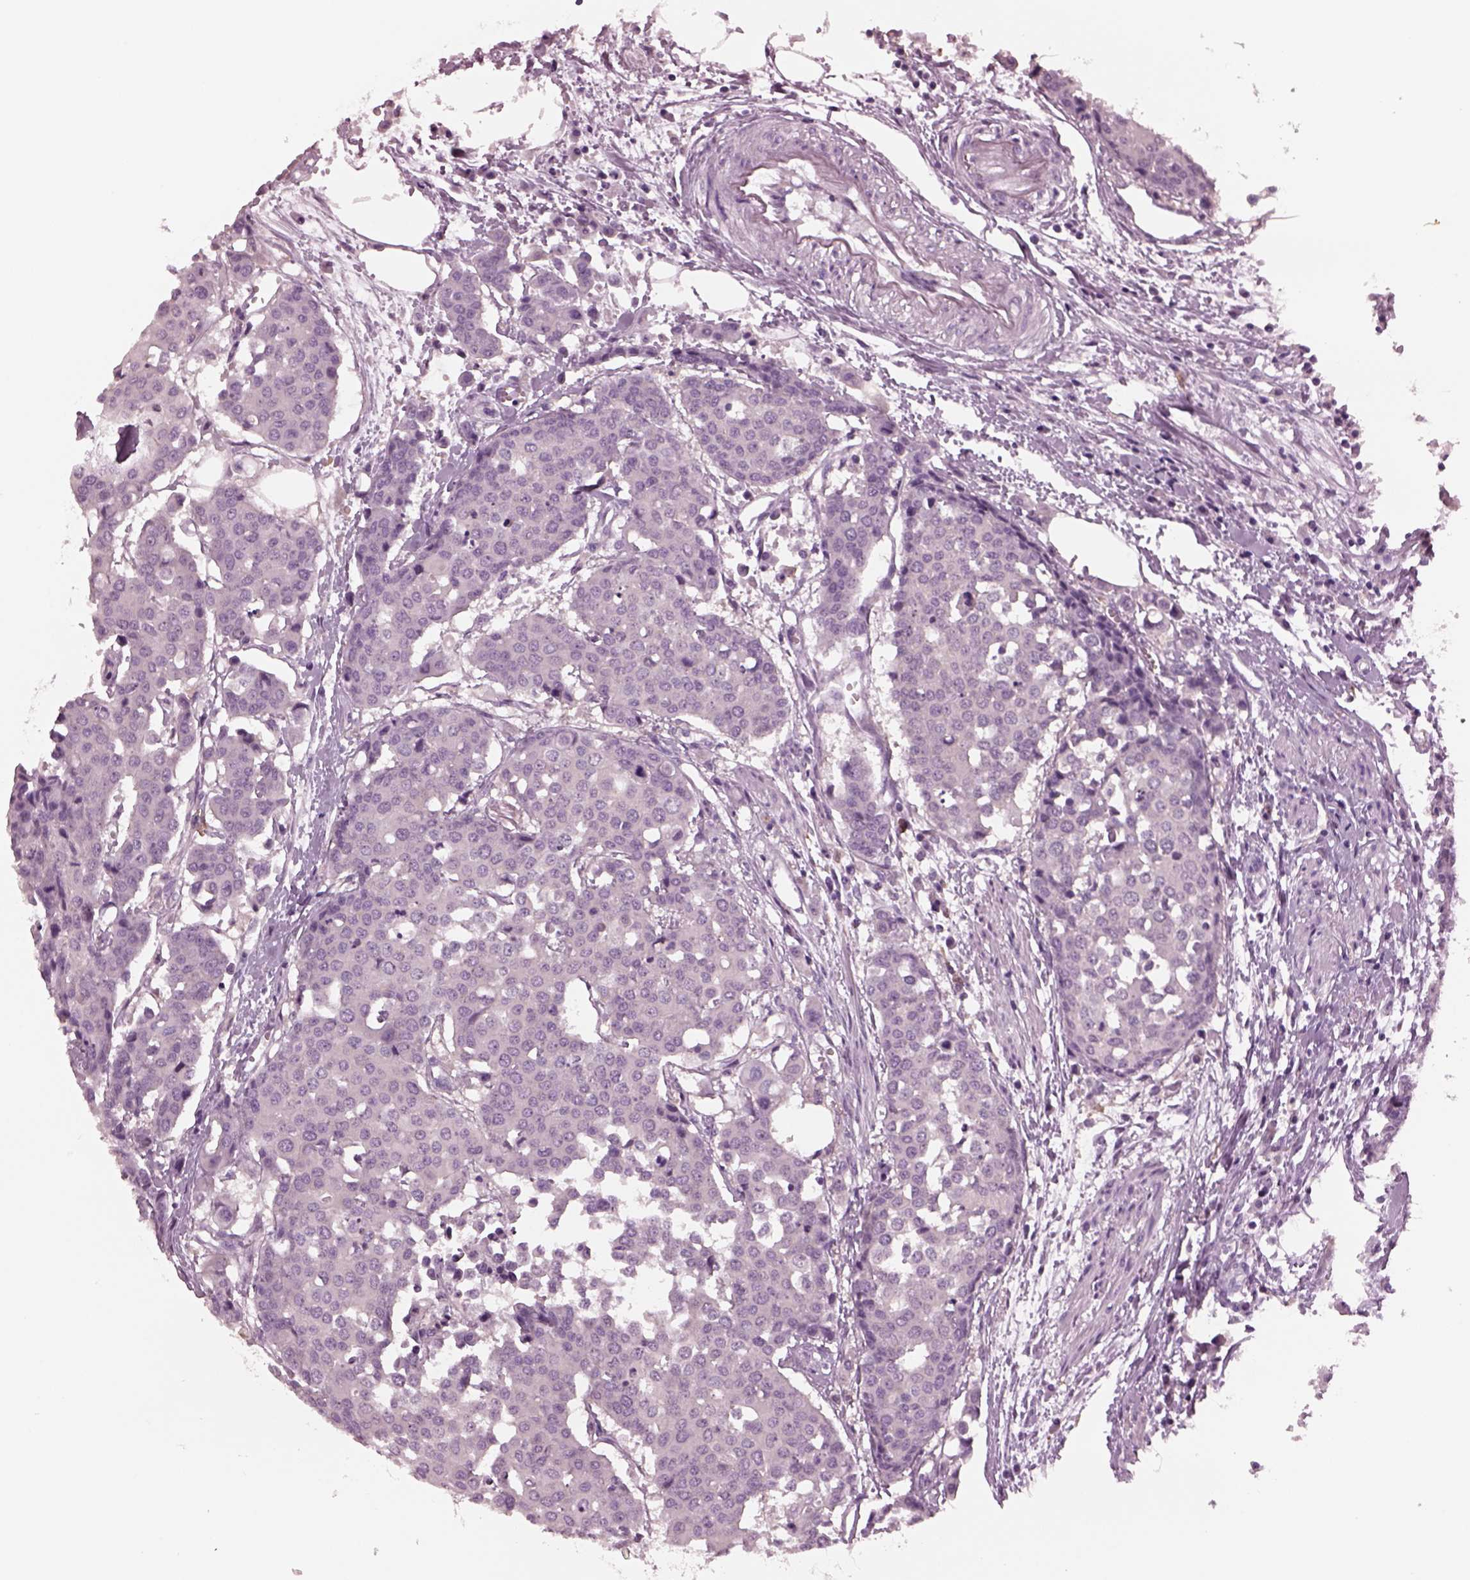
{"staining": {"intensity": "negative", "quantity": "none", "location": "none"}, "tissue": "carcinoid", "cell_type": "Tumor cells", "image_type": "cancer", "snomed": [{"axis": "morphology", "description": "Carcinoid, malignant, NOS"}, {"axis": "topography", "description": "Colon"}], "caption": "Tumor cells are negative for protein expression in human carcinoid (malignant).", "gene": "SHTN1", "patient": {"sex": "male", "age": 81}}